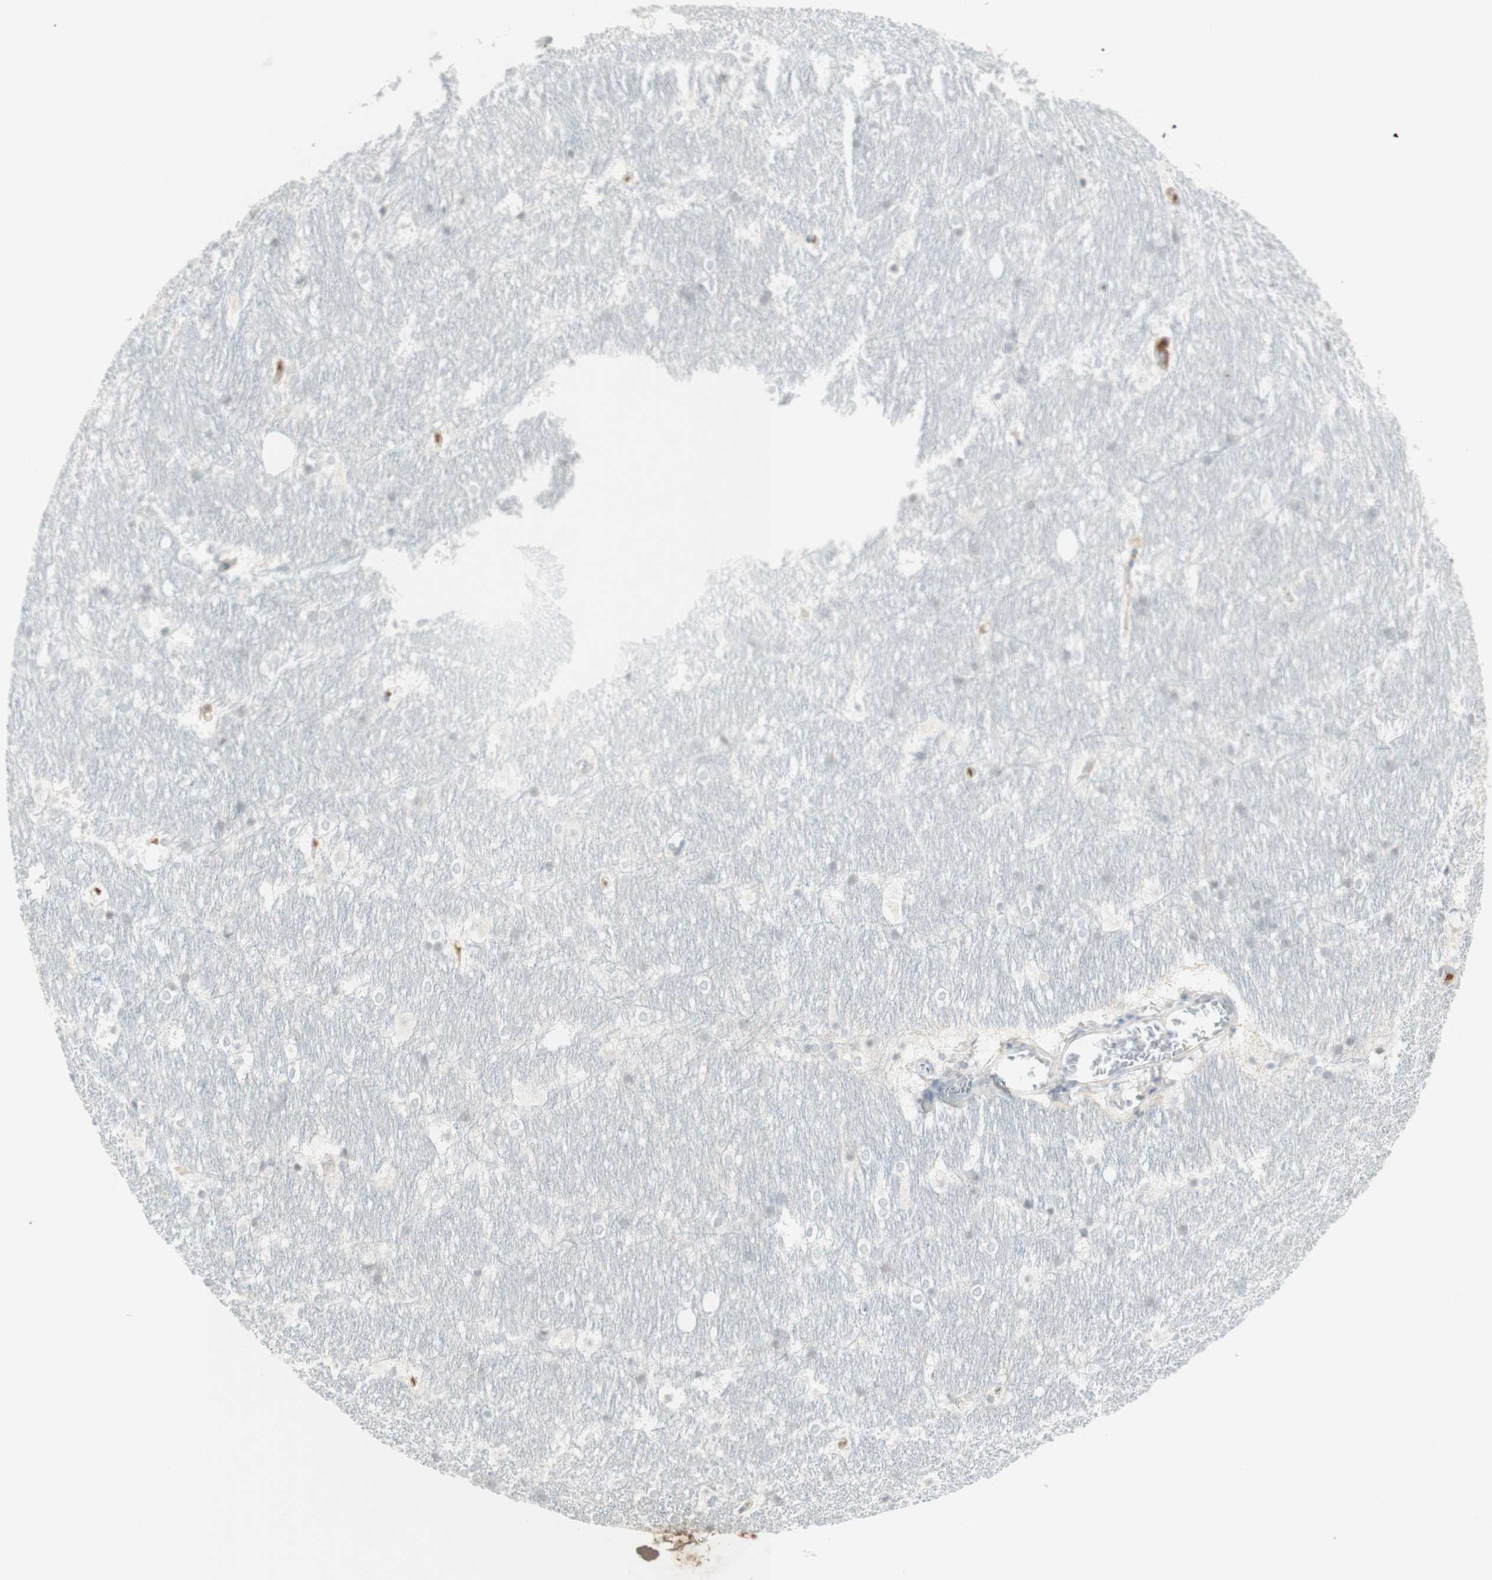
{"staining": {"intensity": "negative", "quantity": "none", "location": "none"}, "tissue": "hippocampus", "cell_type": "Glial cells", "image_type": "normal", "snomed": [{"axis": "morphology", "description": "Normal tissue, NOS"}, {"axis": "topography", "description": "Hippocampus"}], "caption": "DAB immunohistochemical staining of unremarkable hippocampus exhibits no significant staining in glial cells. (Immunohistochemistry, brightfield microscopy, high magnification).", "gene": "NID1", "patient": {"sex": "female", "age": 19}}